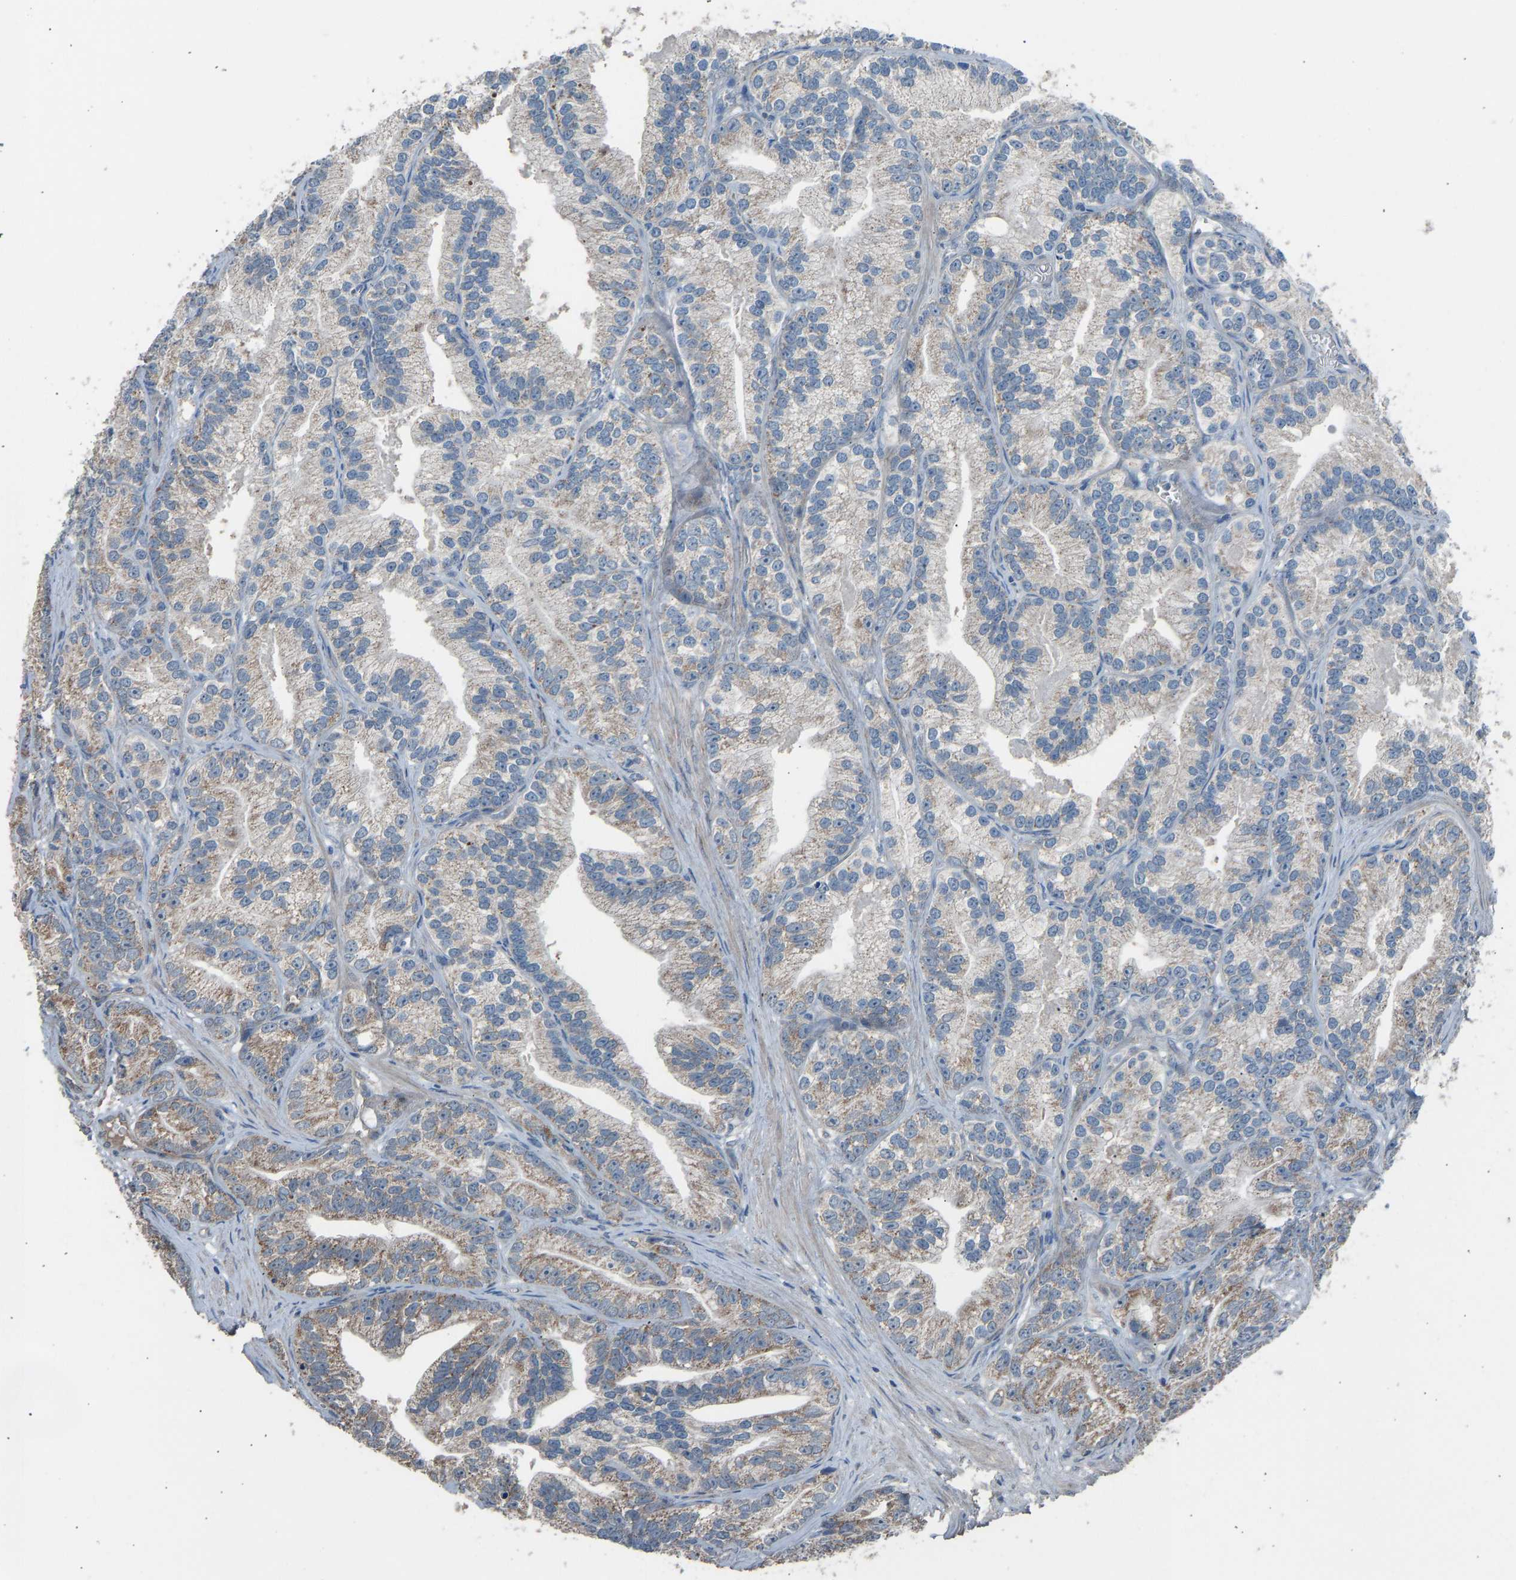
{"staining": {"intensity": "moderate", "quantity": "<25%", "location": "cytoplasmic/membranous"}, "tissue": "prostate cancer", "cell_type": "Tumor cells", "image_type": "cancer", "snomed": [{"axis": "morphology", "description": "Adenocarcinoma, Low grade"}, {"axis": "topography", "description": "Prostate"}], "caption": "The histopathology image reveals immunohistochemical staining of prostate cancer. There is moderate cytoplasmic/membranous staining is present in approximately <25% of tumor cells. Immunohistochemistry (ihc) stains the protein in brown and the nuclei are stained blue.", "gene": "TGFBR3", "patient": {"sex": "male", "age": 89}}